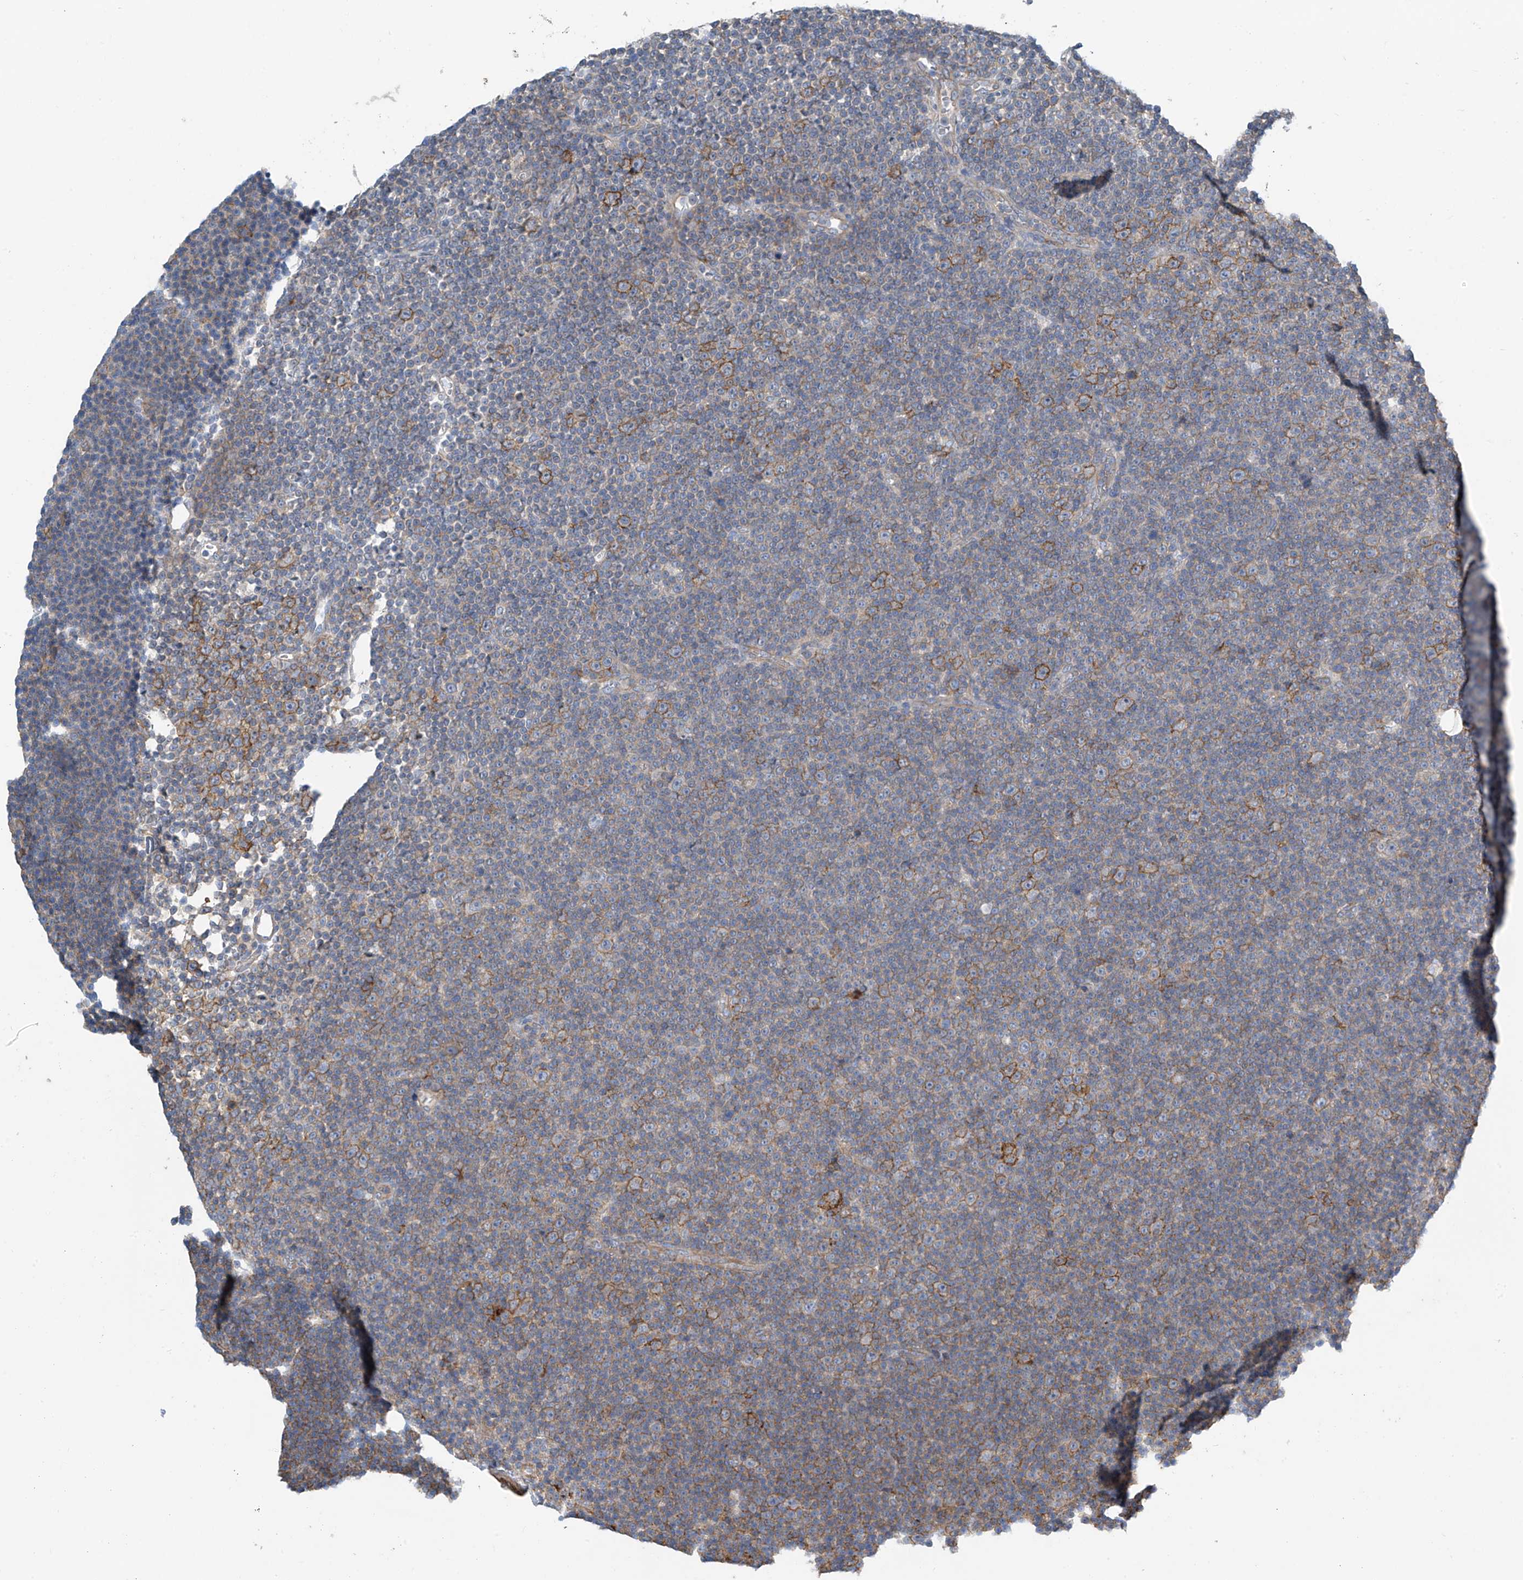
{"staining": {"intensity": "moderate", "quantity": "<25%", "location": "cytoplasmic/membranous"}, "tissue": "lymphoma", "cell_type": "Tumor cells", "image_type": "cancer", "snomed": [{"axis": "morphology", "description": "Malignant lymphoma, non-Hodgkin's type, Low grade"}, {"axis": "topography", "description": "Lymph node"}], "caption": "Immunohistochemistry photomicrograph of human lymphoma stained for a protein (brown), which reveals low levels of moderate cytoplasmic/membranous expression in about <25% of tumor cells.", "gene": "SLC1A5", "patient": {"sex": "female", "age": 67}}